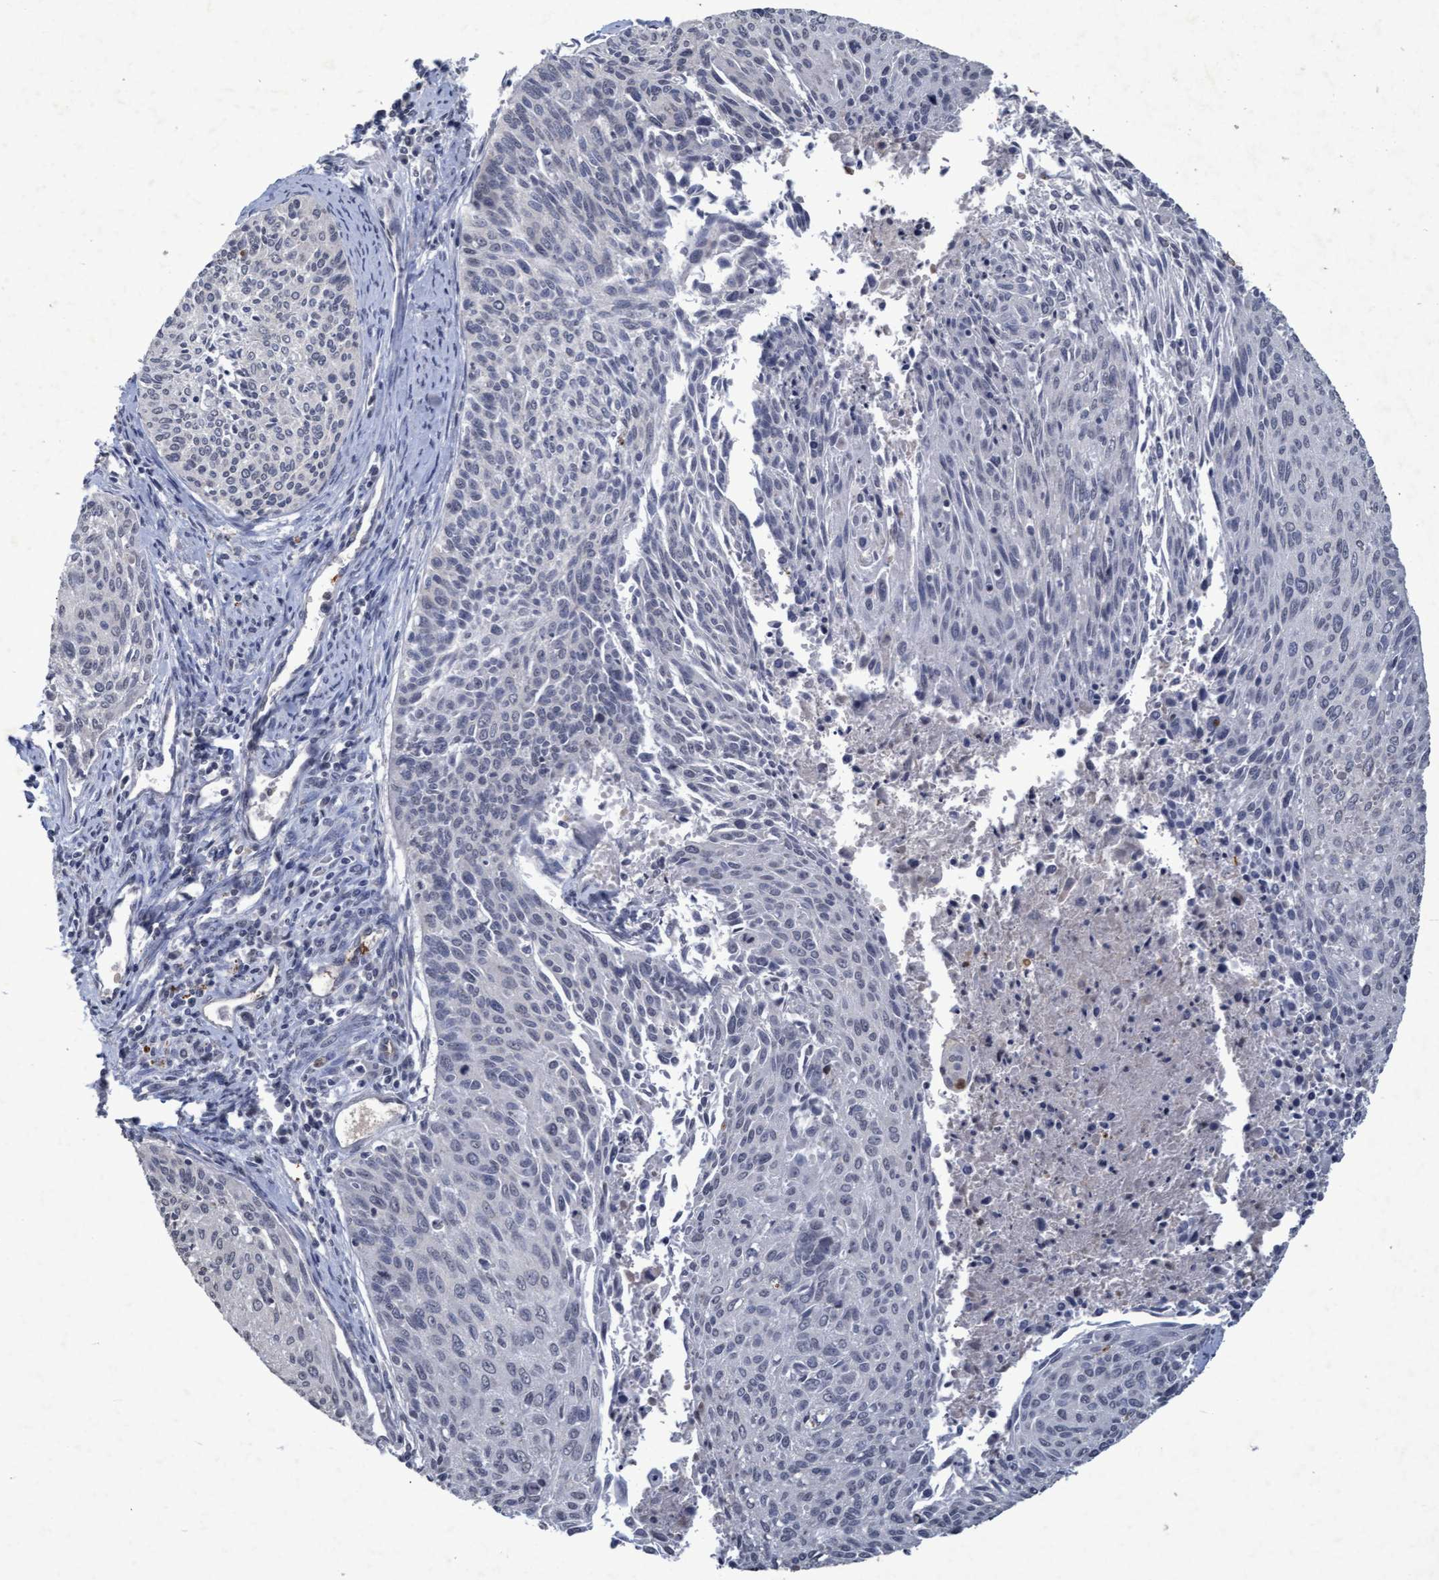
{"staining": {"intensity": "negative", "quantity": "none", "location": "none"}, "tissue": "cervical cancer", "cell_type": "Tumor cells", "image_type": "cancer", "snomed": [{"axis": "morphology", "description": "Squamous cell carcinoma, NOS"}, {"axis": "topography", "description": "Cervix"}], "caption": "Tumor cells show no significant protein expression in cervical squamous cell carcinoma.", "gene": "GALC", "patient": {"sex": "female", "age": 55}}